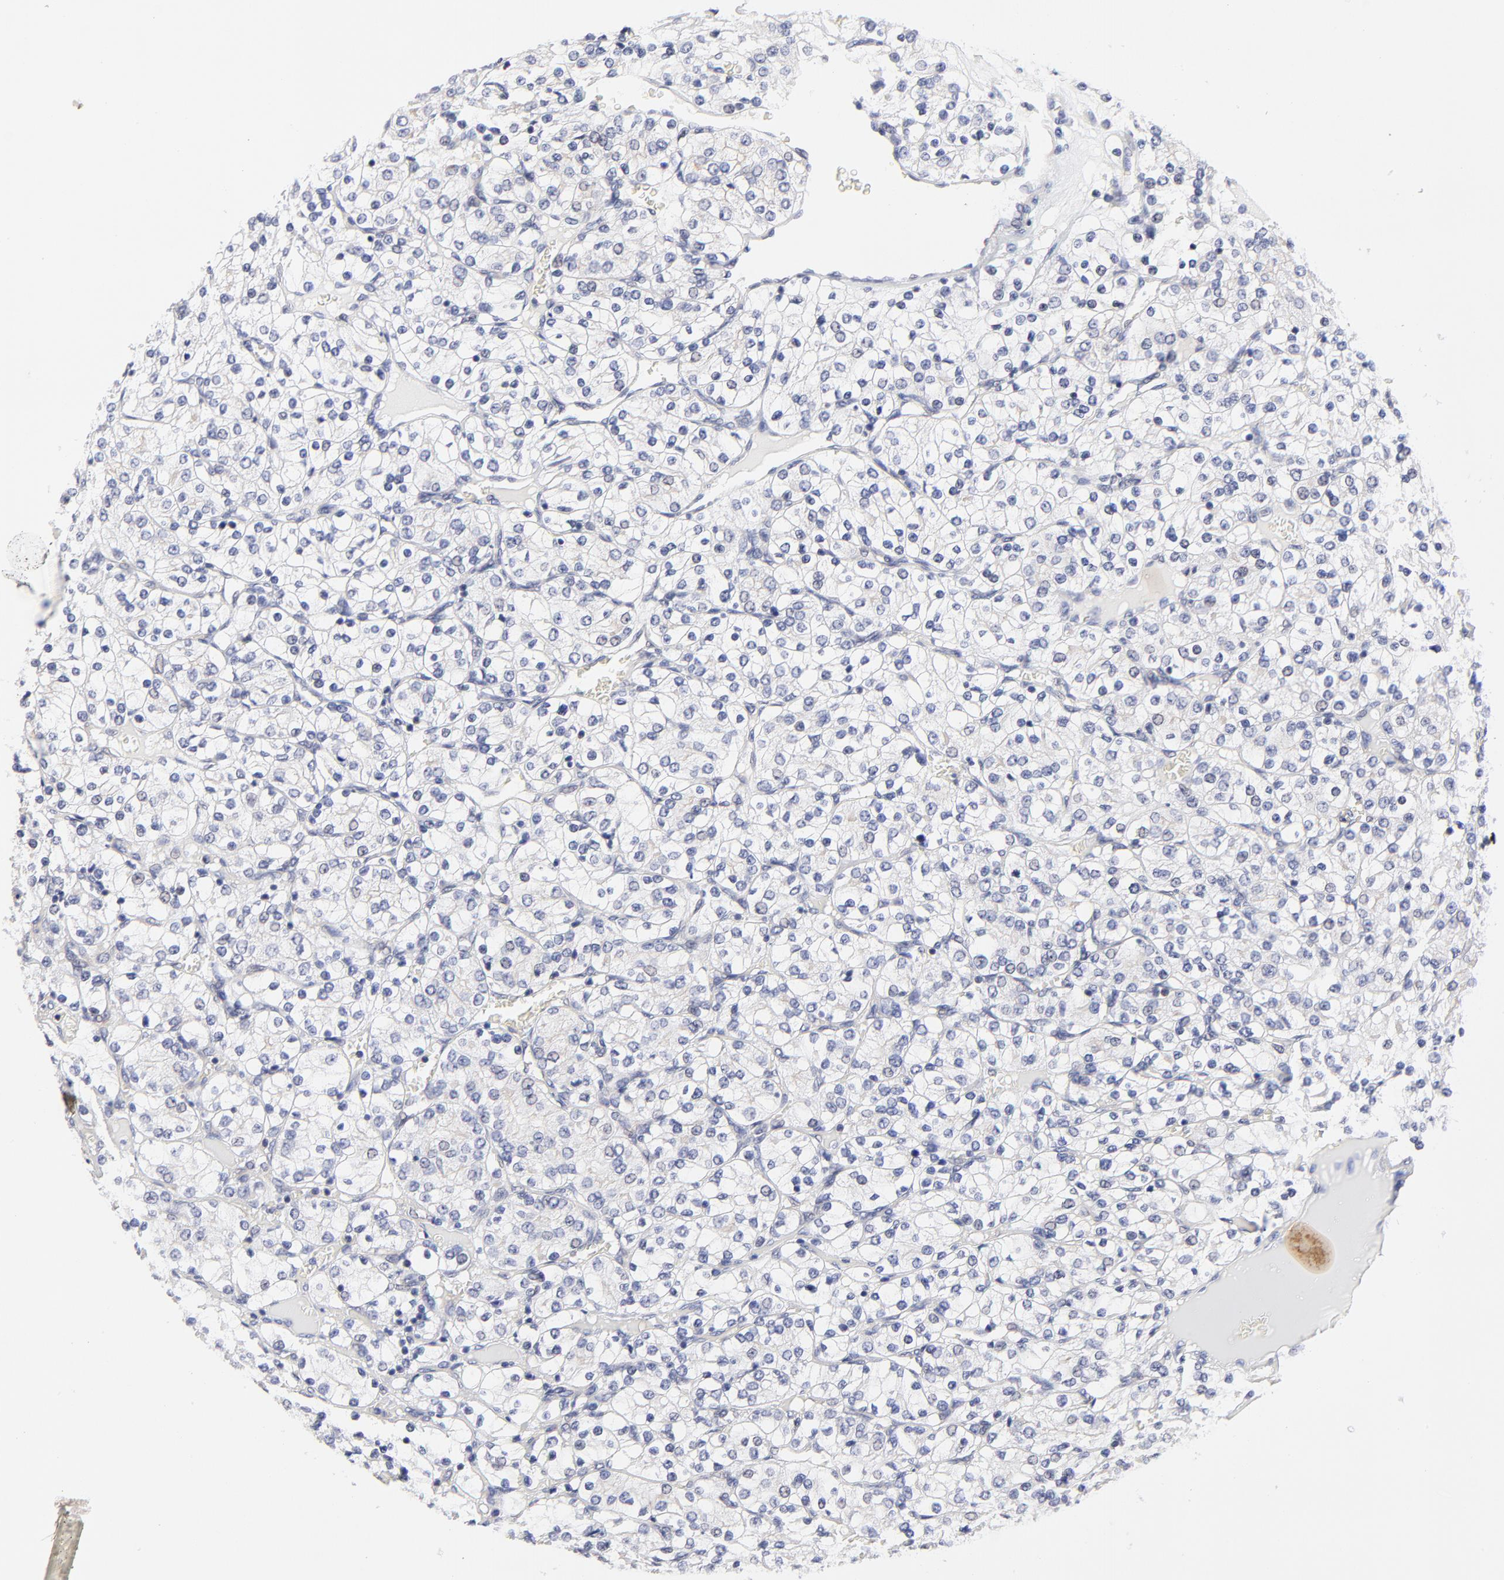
{"staining": {"intensity": "negative", "quantity": "none", "location": "none"}, "tissue": "renal cancer", "cell_type": "Tumor cells", "image_type": "cancer", "snomed": [{"axis": "morphology", "description": "Adenocarcinoma, NOS"}, {"axis": "topography", "description": "Kidney"}], "caption": "IHC of adenocarcinoma (renal) shows no expression in tumor cells. Nuclei are stained in blue.", "gene": "FBXO8", "patient": {"sex": "female", "age": 62}}